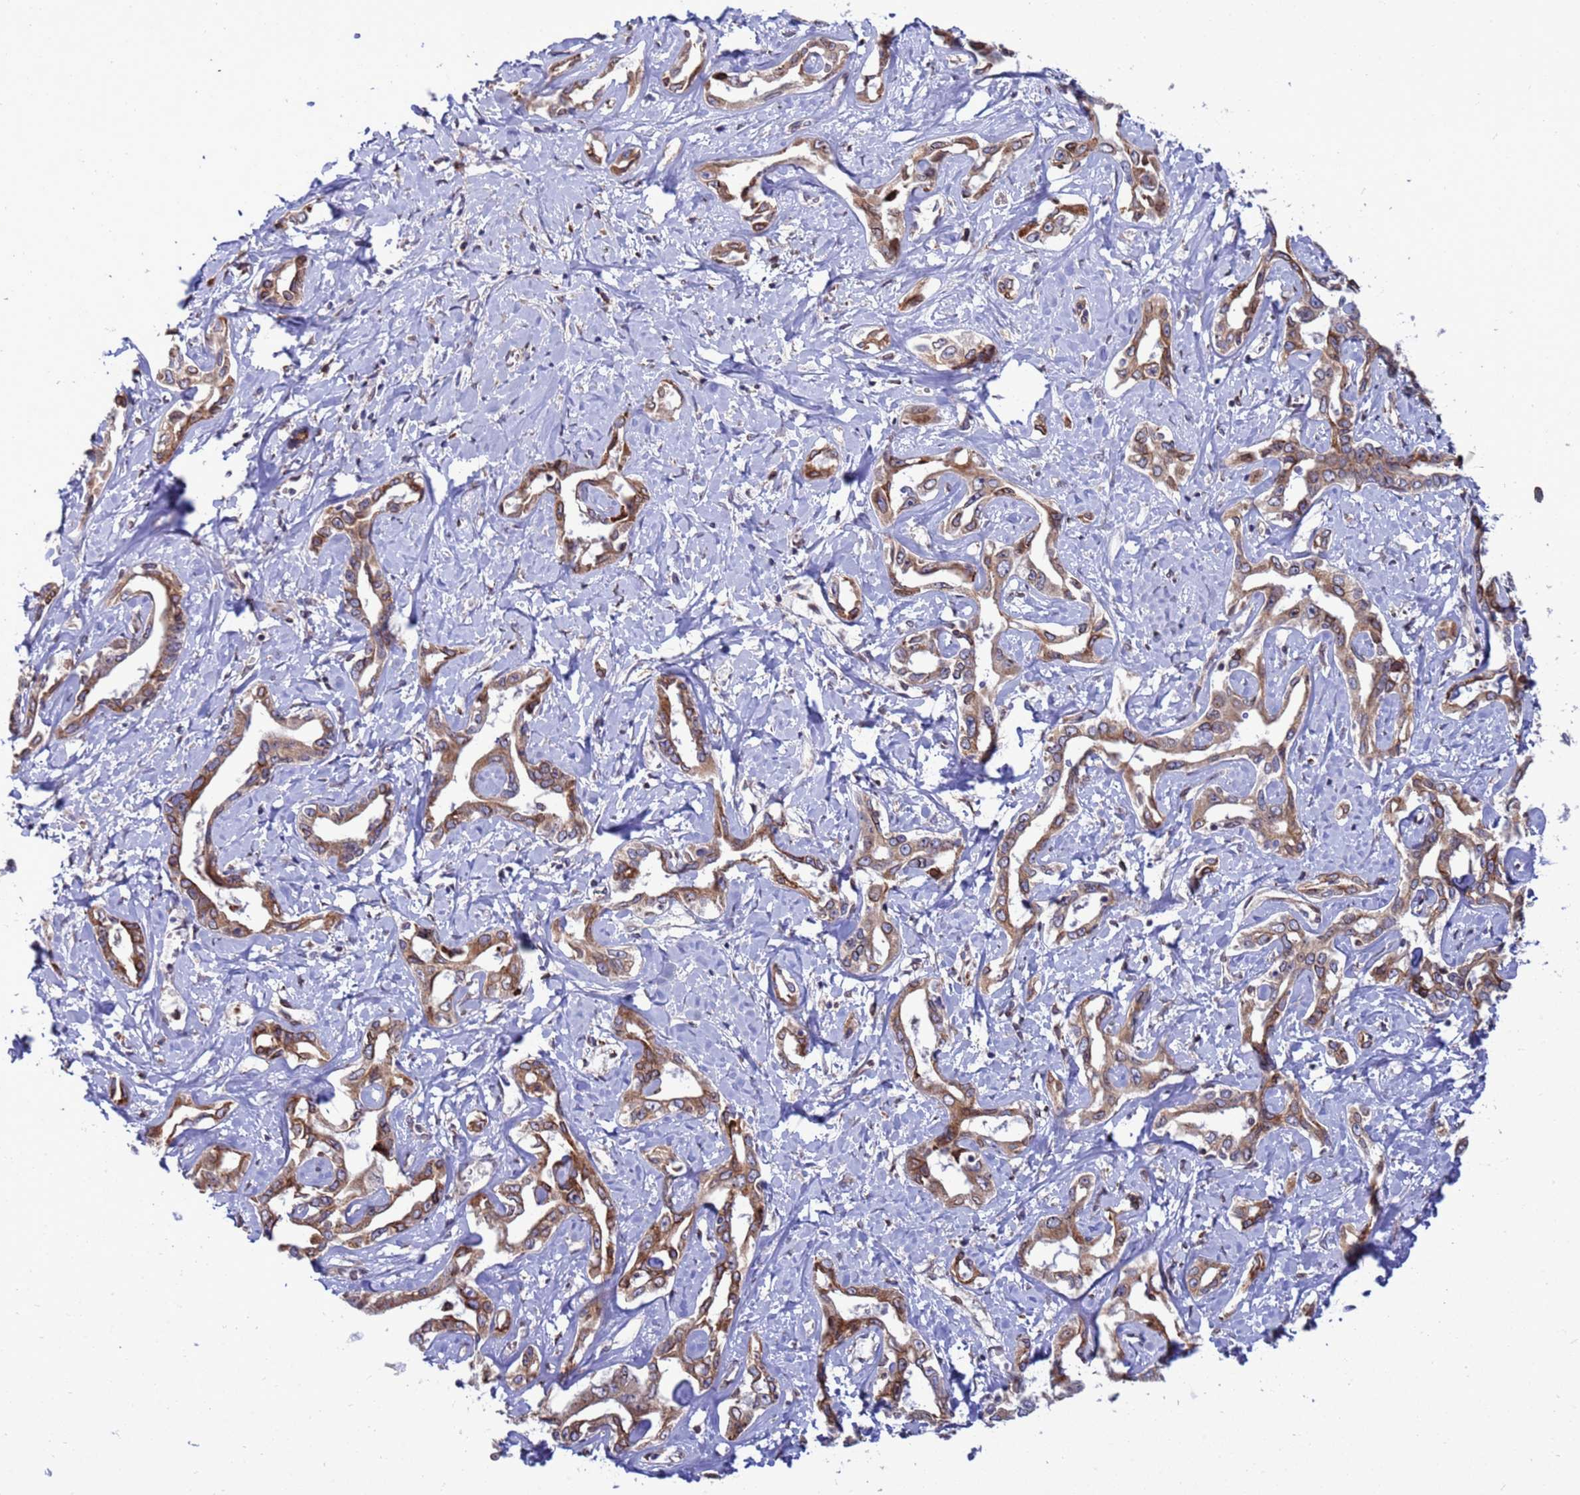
{"staining": {"intensity": "moderate", "quantity": ">75%", "location": "cytoplasmic/membranous"}, "tissue": "liver cancer", "cell_type": "Tumor cells", "image_type": "cancer", "snomed": [{"axis": "morphology", "description": "Cholangiocarcinoma"}, {"axis": "topography", "description": "Liver"}], "caption": "A micrograph showing moderate cytoplasmic/membranous staining in about >75% of tumor cells in cholangiocarcinoma (liver), as visualized by brown immunohistochemical staining.", "gene": "RAPGEF4", "patient": {"sex": "male", "age": 59}}